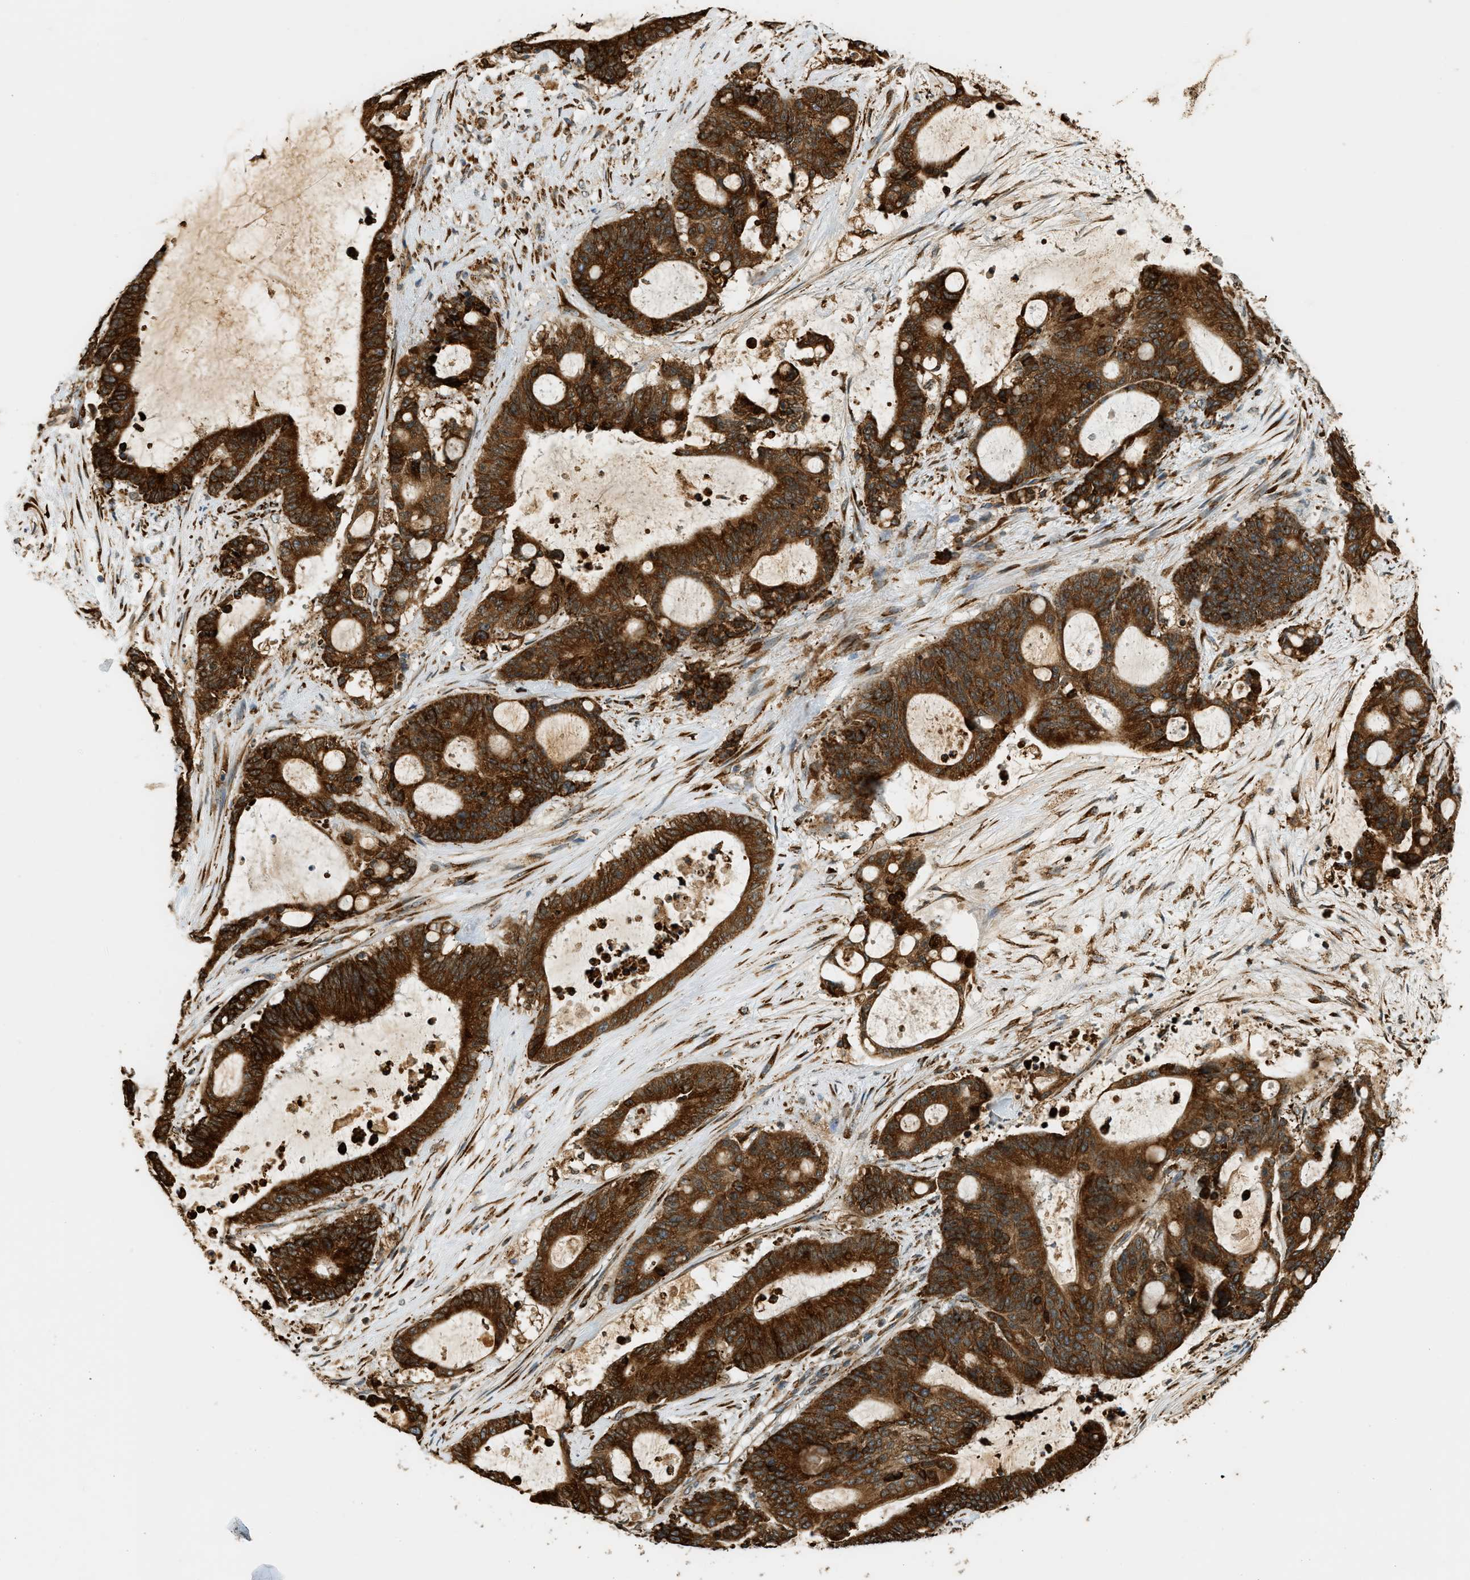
{"staining": {"intensity": "strong", "quantity": ">75%", "location": "cytoplasmic/membranous,nuclear"}, "tissue": "liver cancer", "cell_type": "Tumor cells", "image_type": "cancer", "snomed": [{"axis": "morphology", "description": "Cholangiocarcinoma"}, {"axis": "topography", "description": "Liver"}], "caption": "Immunohistochemical staining of liver cancer shows high levels of strong cytoplasmic/membranous and nuclear protein expression in approximately >75% of tumor cells.", "gene": "SEMA4D", "patient": {"sex": "female", "age": 73}}